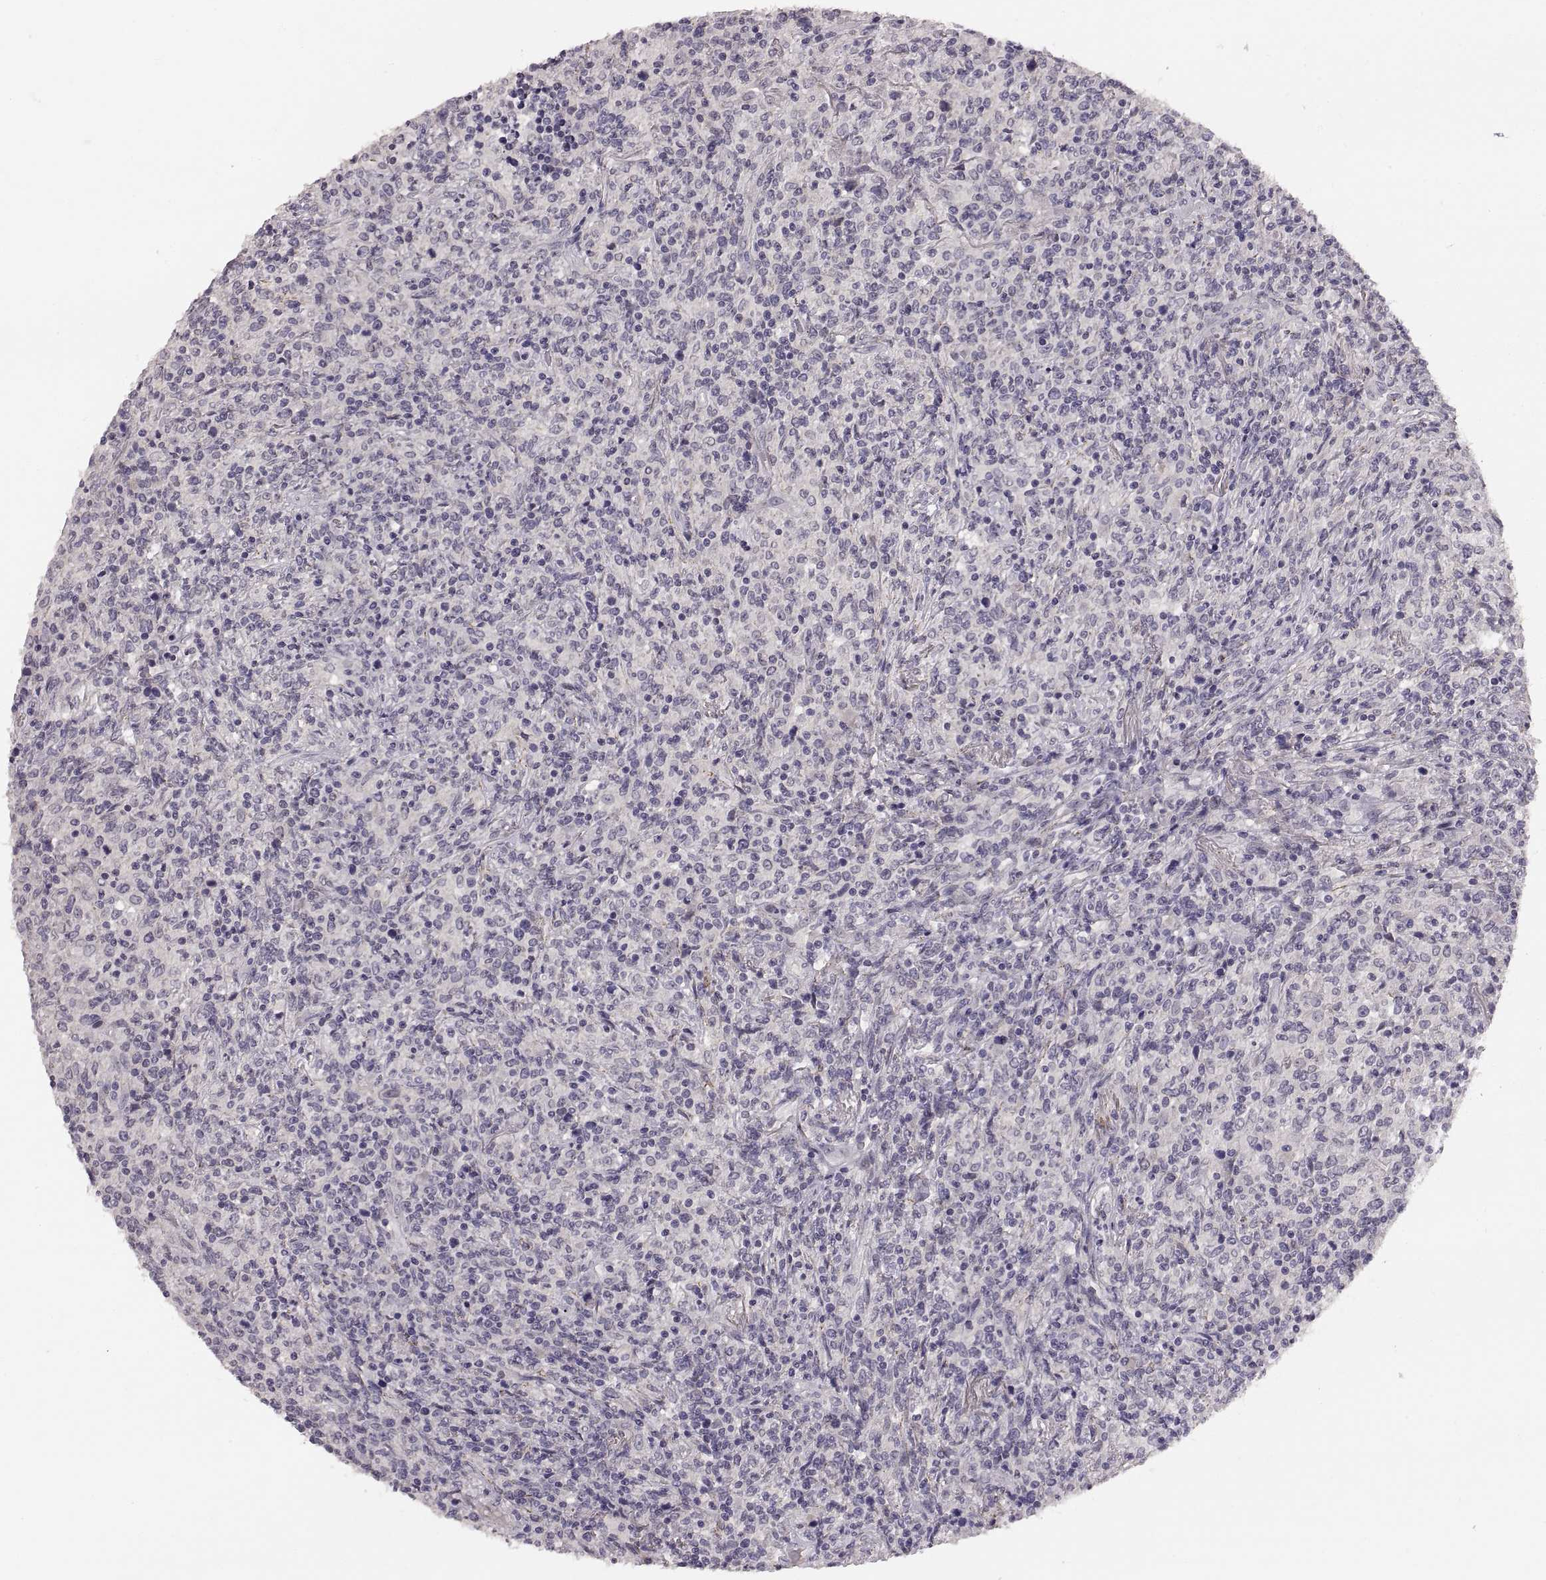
{"staining": {"intensity": "negative", "quantity": "none", "location": "none"}, "tissue": "lymphoma", "cell_type": "Tumor cells", "image_type": "cancer", "snomed": [{"axis": "morphology", "description": "Malignant lymphoma, non-Hodgkin's type, High grade"}, {"axis": "topography", "description": "Lung"}], "caption": "IHC image of lymphoma stained for a protein (brown), which reveals no positivity in tumor cells. Brightfield microscopy of immunohistochemistry (IHC) stained with DAB (brown) and hematoxylin (blue), captured at high magnification.", "gene": "CDH2", "patient": {"sex": "male", "age": 79}}